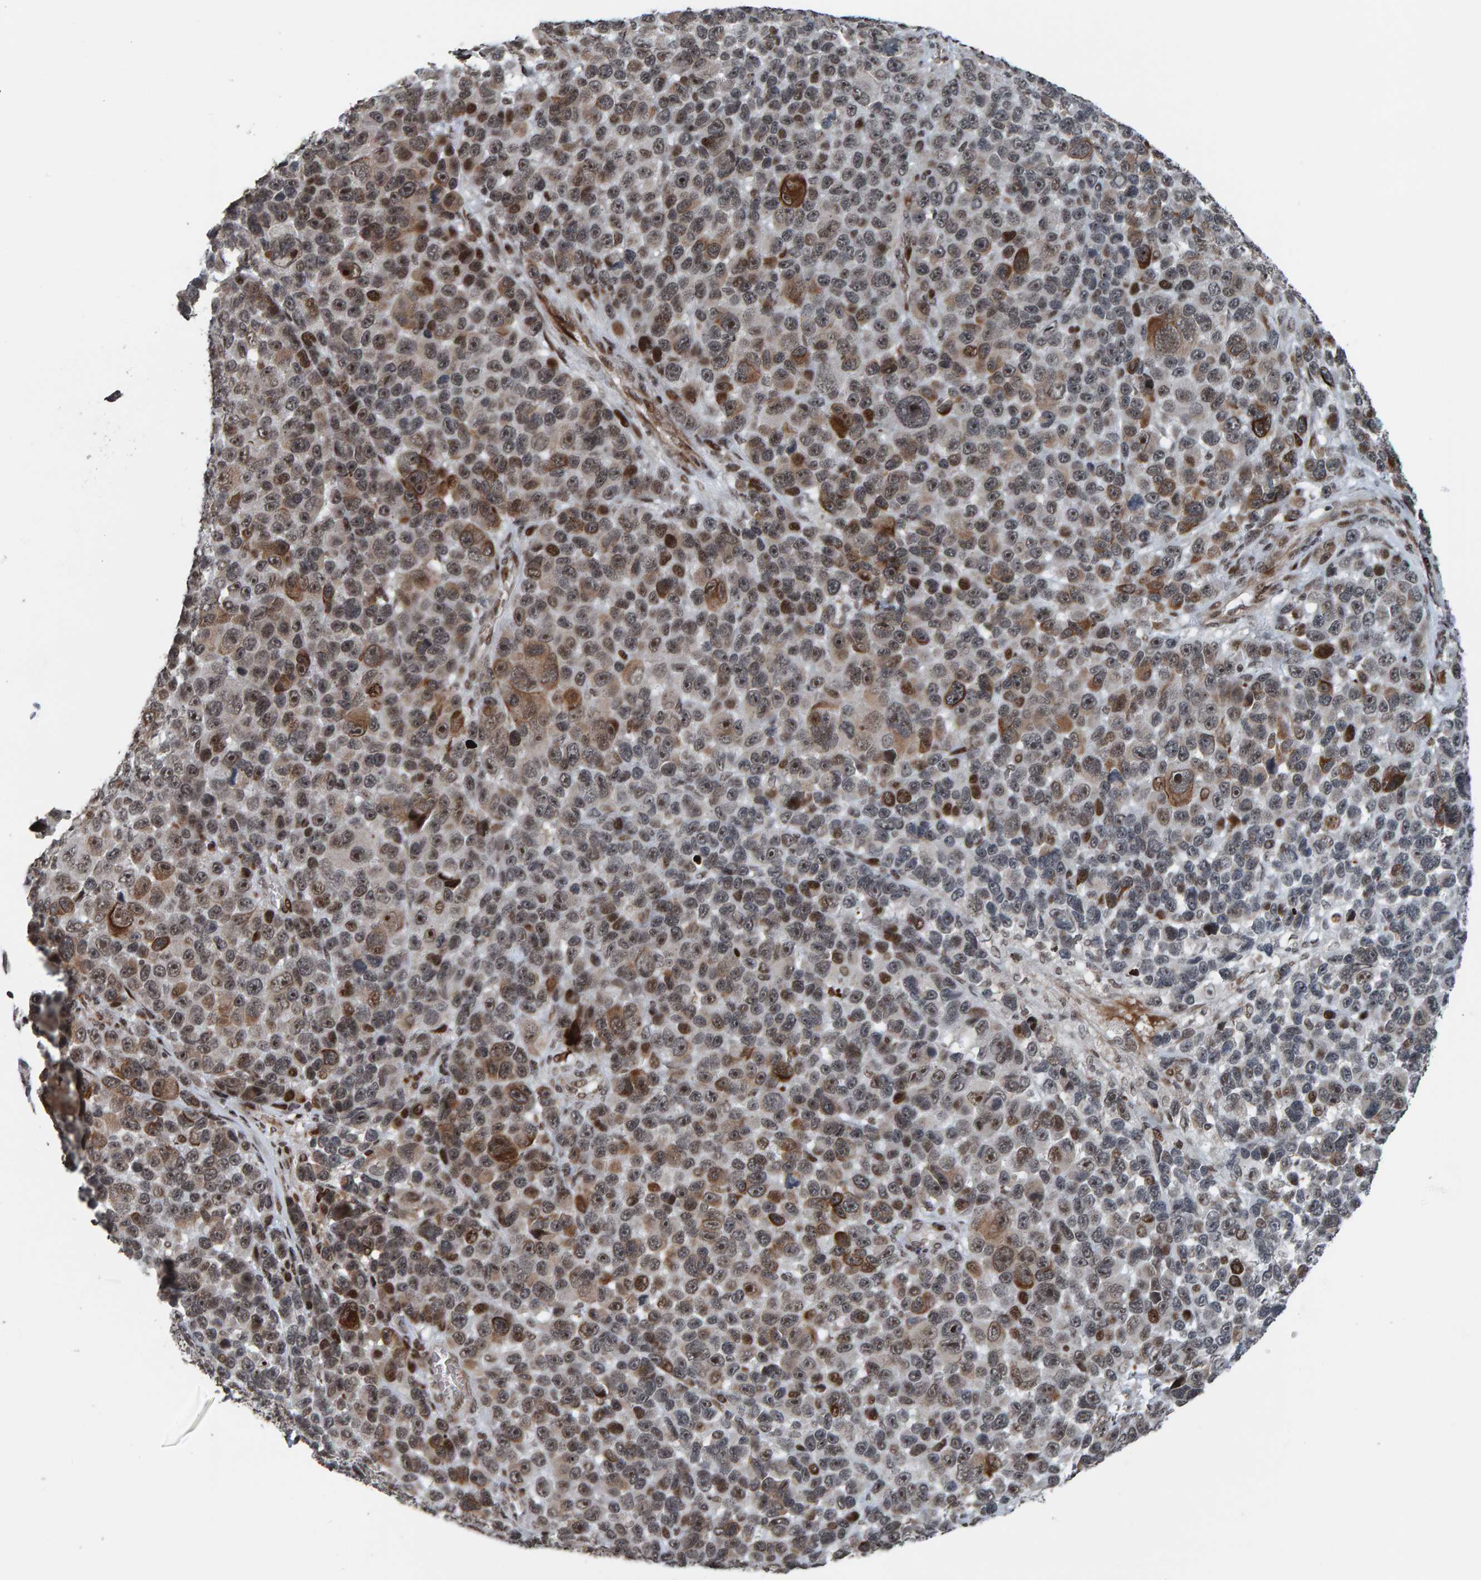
{"staining": {"intensity": "moderate", "quantity": "25%-75%", "location": "cytoplasmic/membranous,nuclear"}, "tissue": "melanoma", "cell_type": "Tumor cells", "image_type": "cancer", "snomed": [{"axis": "morphology", "description": "Malignant melanoma, NOS"}, {"axis": "topography", "description": "Skin"}], "caption": "Immunohistochemistry (IHC) (DAB (3,3'-diaminobenzidine)) staining of melanoma shows moderate cytoplasmic/membranous and nuclear protein positivity in approximately 25%-75% of tumor cells. The staining was performed using DAB (3,3'-diaminobenzidine) to visualize the protein expression in brown, while the nuclei were stained in blue with hematoxylin (Magnification: 20x).", "gene": "ZNF366", "patient": {"sex": "male", "age": 53}}